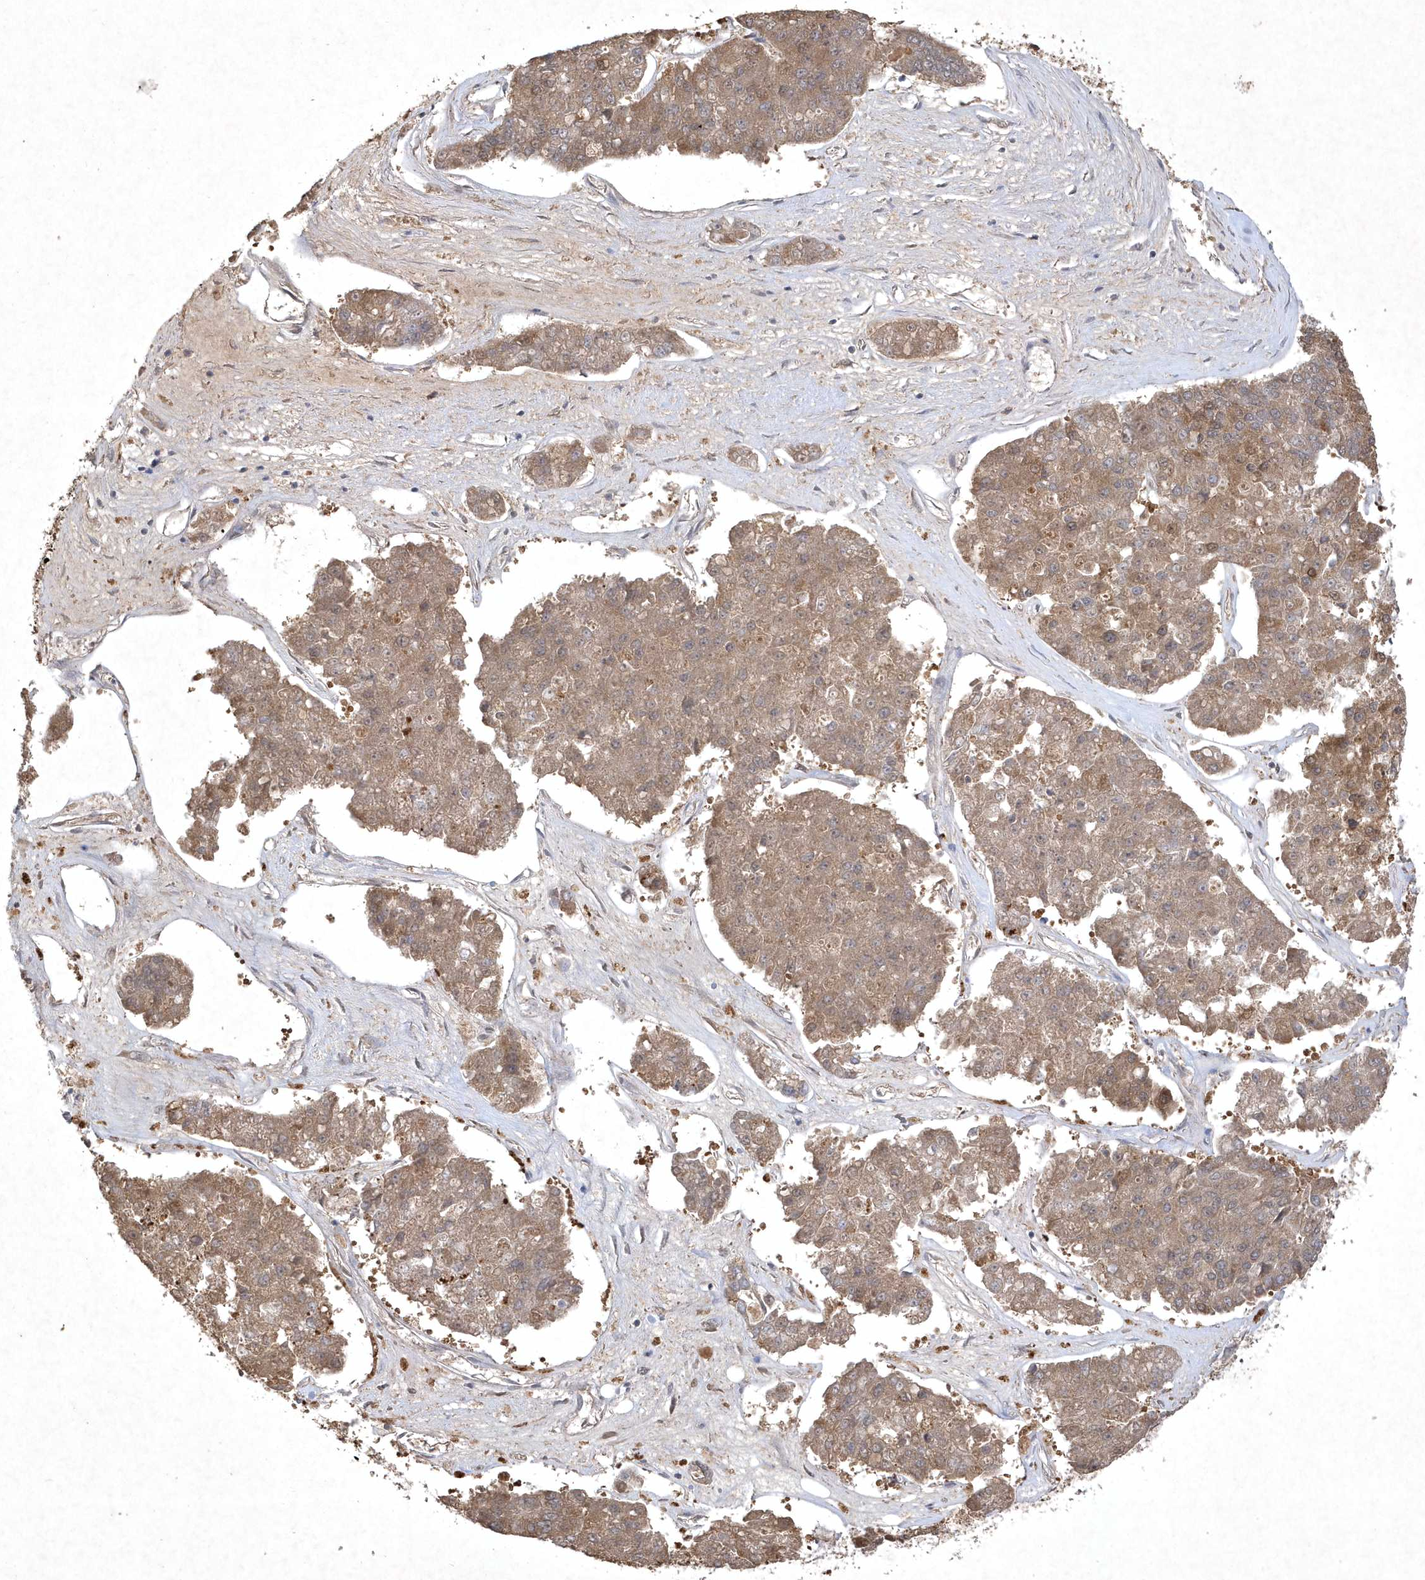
{"staining": {"intensity": "moderate", "quantity": ">75%", "location": "cytoplasmic/membranous"}, "tissue": "pancreatic cancer", "cell_type": "Tumor cells", "image_type": "cancer", "snomed": [{"axis": "morphology", "description": "Adenocarcinoma, NOS"}, {"axis": "topography", "description": "Pancreas"}], "caption": "Pancreatic cancer (adenocarcinoma) tissue shows moderate cytoplasmic/membranous positivity in about >75% of tumor cells, visualized by immunohistochemistry.", "gene": "AKR7A2", "patient": {"sex": "male", "age": 50}}